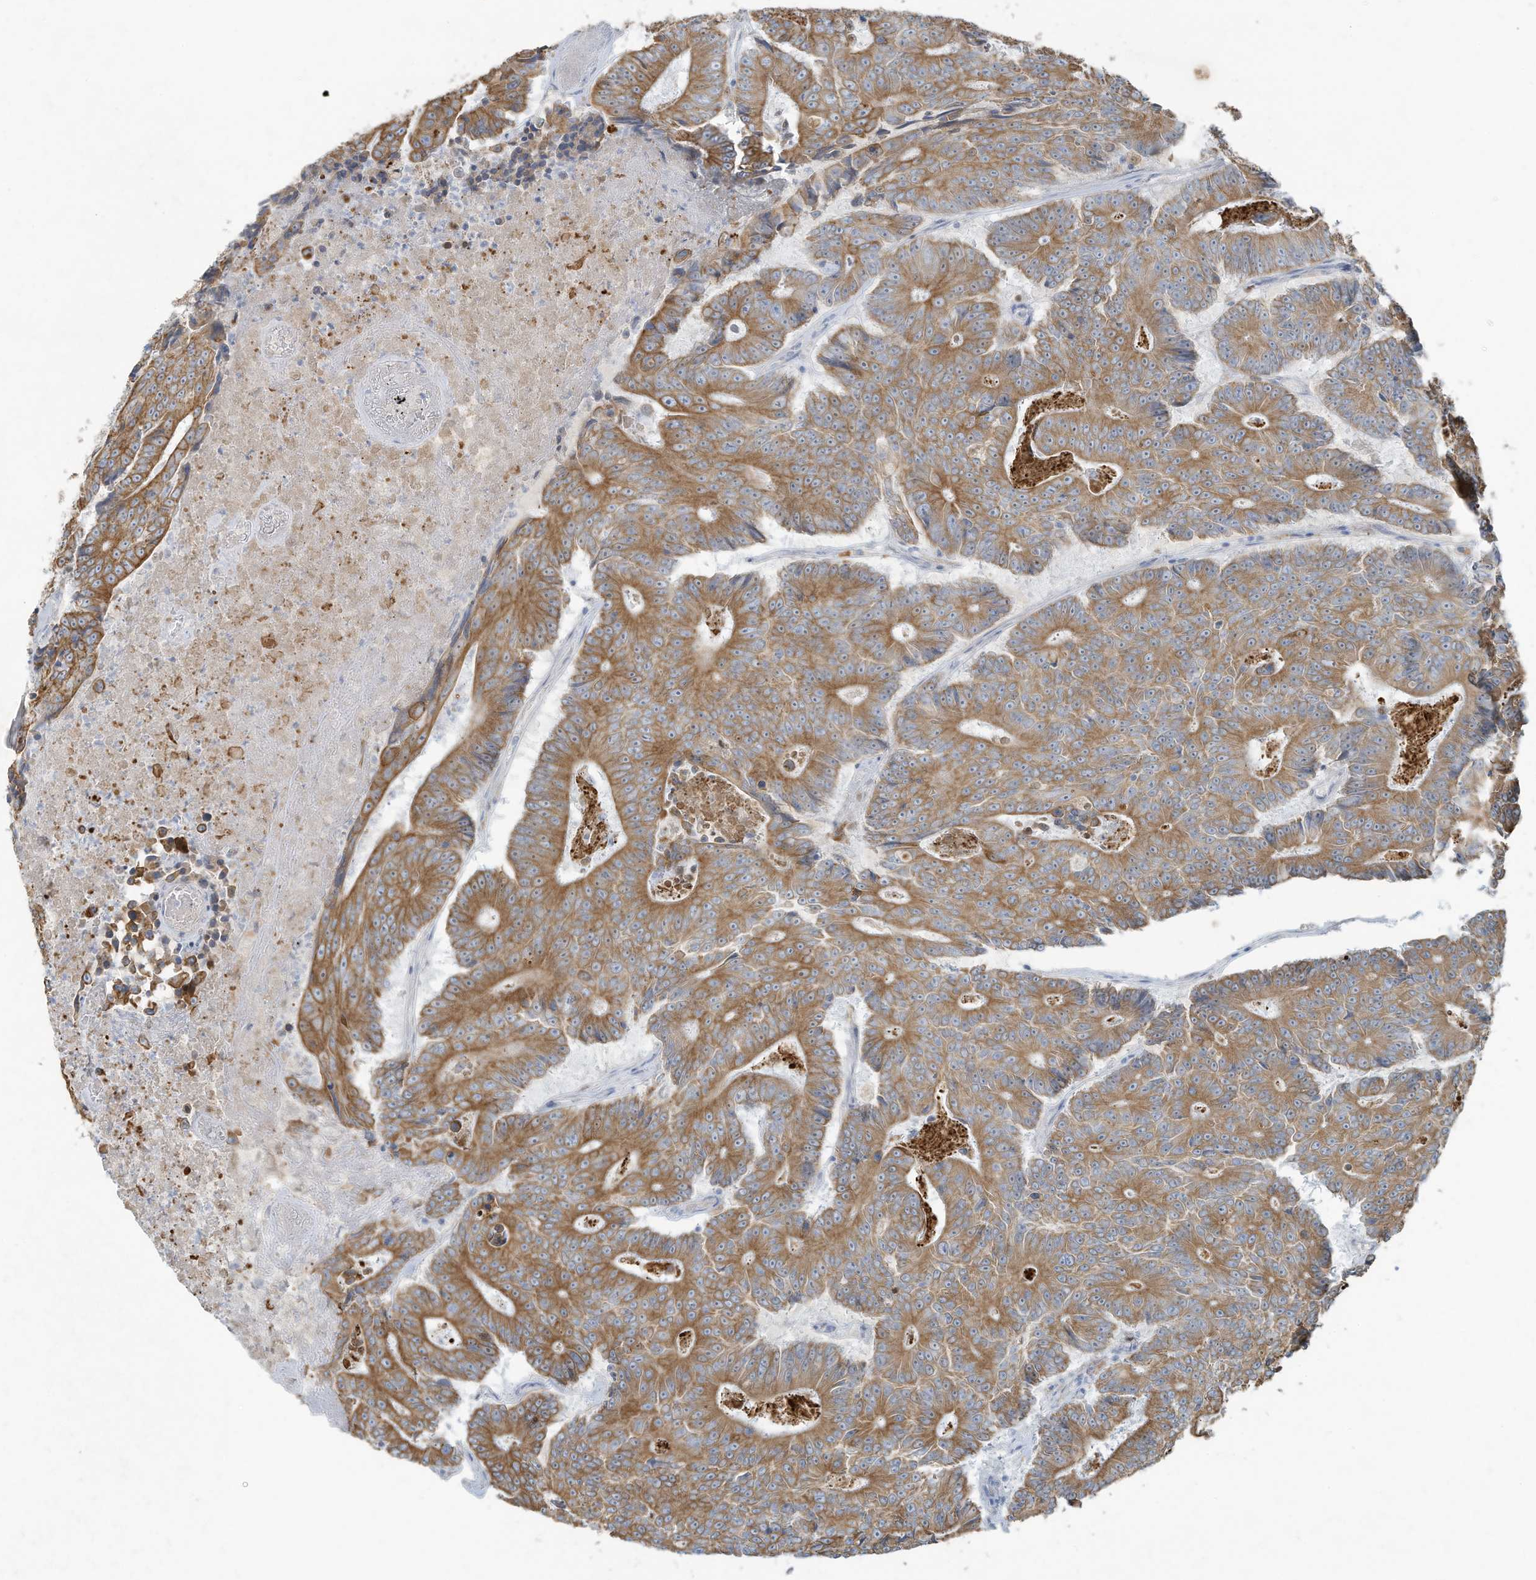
{"staining": {"intensity": "moderate", "quantity": ">75%", "location": "cytoplasmic/membranous"}, "tissue": "colorectal cancer", "cell_type": "Tumor cells", "image_type": "cancer", "snomed": [{"axis": "morphology", "description": "Adenocarcinoma, NOS"}, {"axis": "topography", "description": "Colon"}], "caption": "Immunohistochemistry staining of colorectal cancer (adenocarcinoma), which reveals medium levels of moderate cytoplasmic/membranous staining in approximately >75% of tumor cells indicating moderate cytoplasmic/membranous protein expression. The staining was performed using DAB (3,3'-diaminobenzidine) (brown) for protein detection and nuclei were counterstained in hematoxylin (blue).", "gene": "TUBE1", "patient": {"sex": "male", "age": 83}}